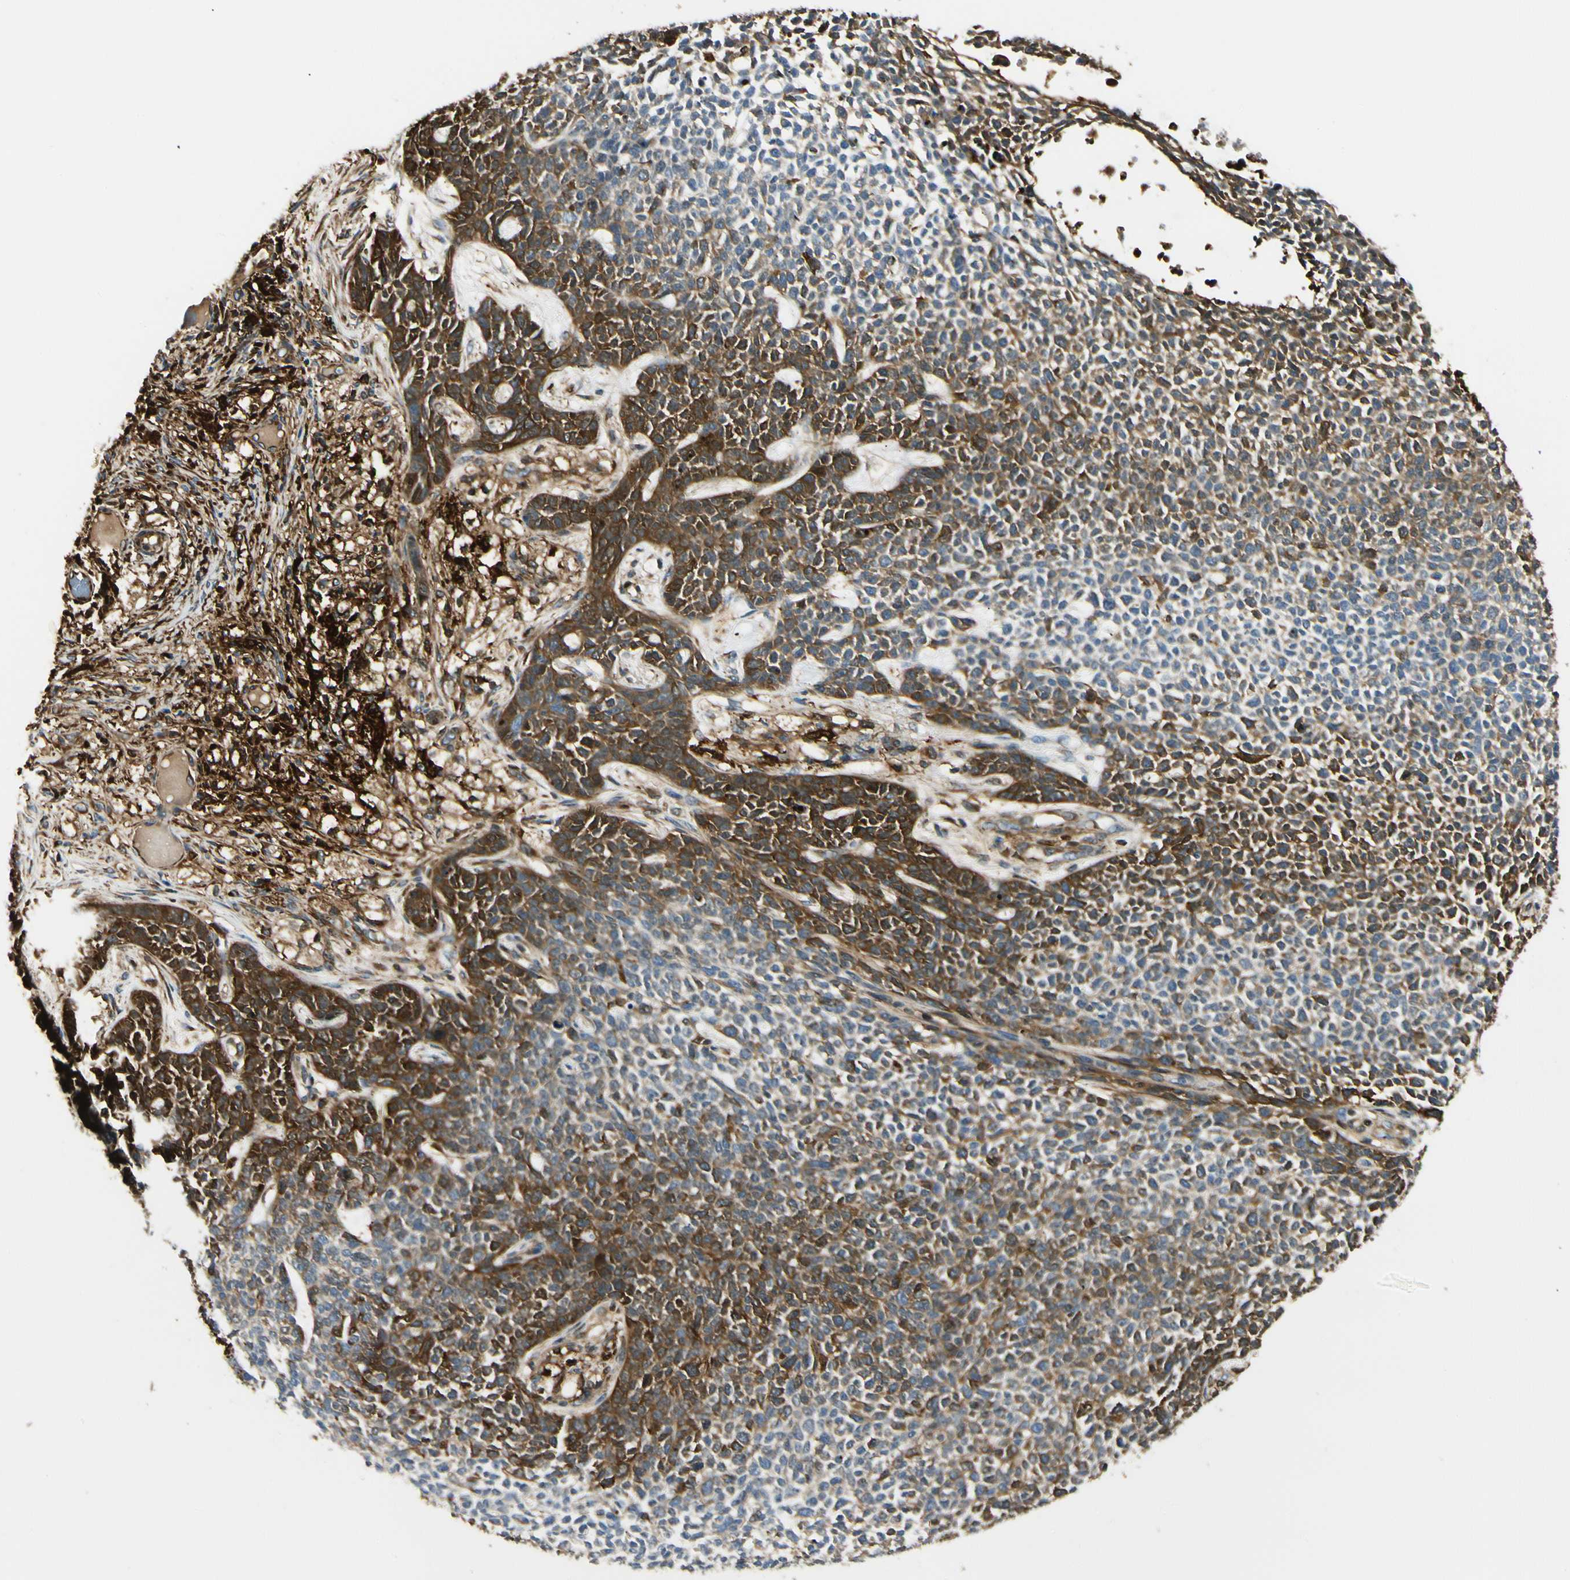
{"staining": {"intensity": "strong", "quantity": "25%-75%", "location": "cytoplasmic/membranous,nuclear"}, "tissue": "skin cancer", "cell_type": "Tumor cells", "image_type": "cancer", "snomed": [{"axis": "morphology", "description": "Basal cell carcinoma"}, {"axis": "topography", "description": "Skin"}], "caption": "Protein staining exhibits strong cytoplasmic/membranous and nuclear positivity in approximately 25%-75% of tumor cells in skin cancer (basal cell carcinoma).", "gene": "FTH1", "patient": {"sex": "female", "age": 84}}